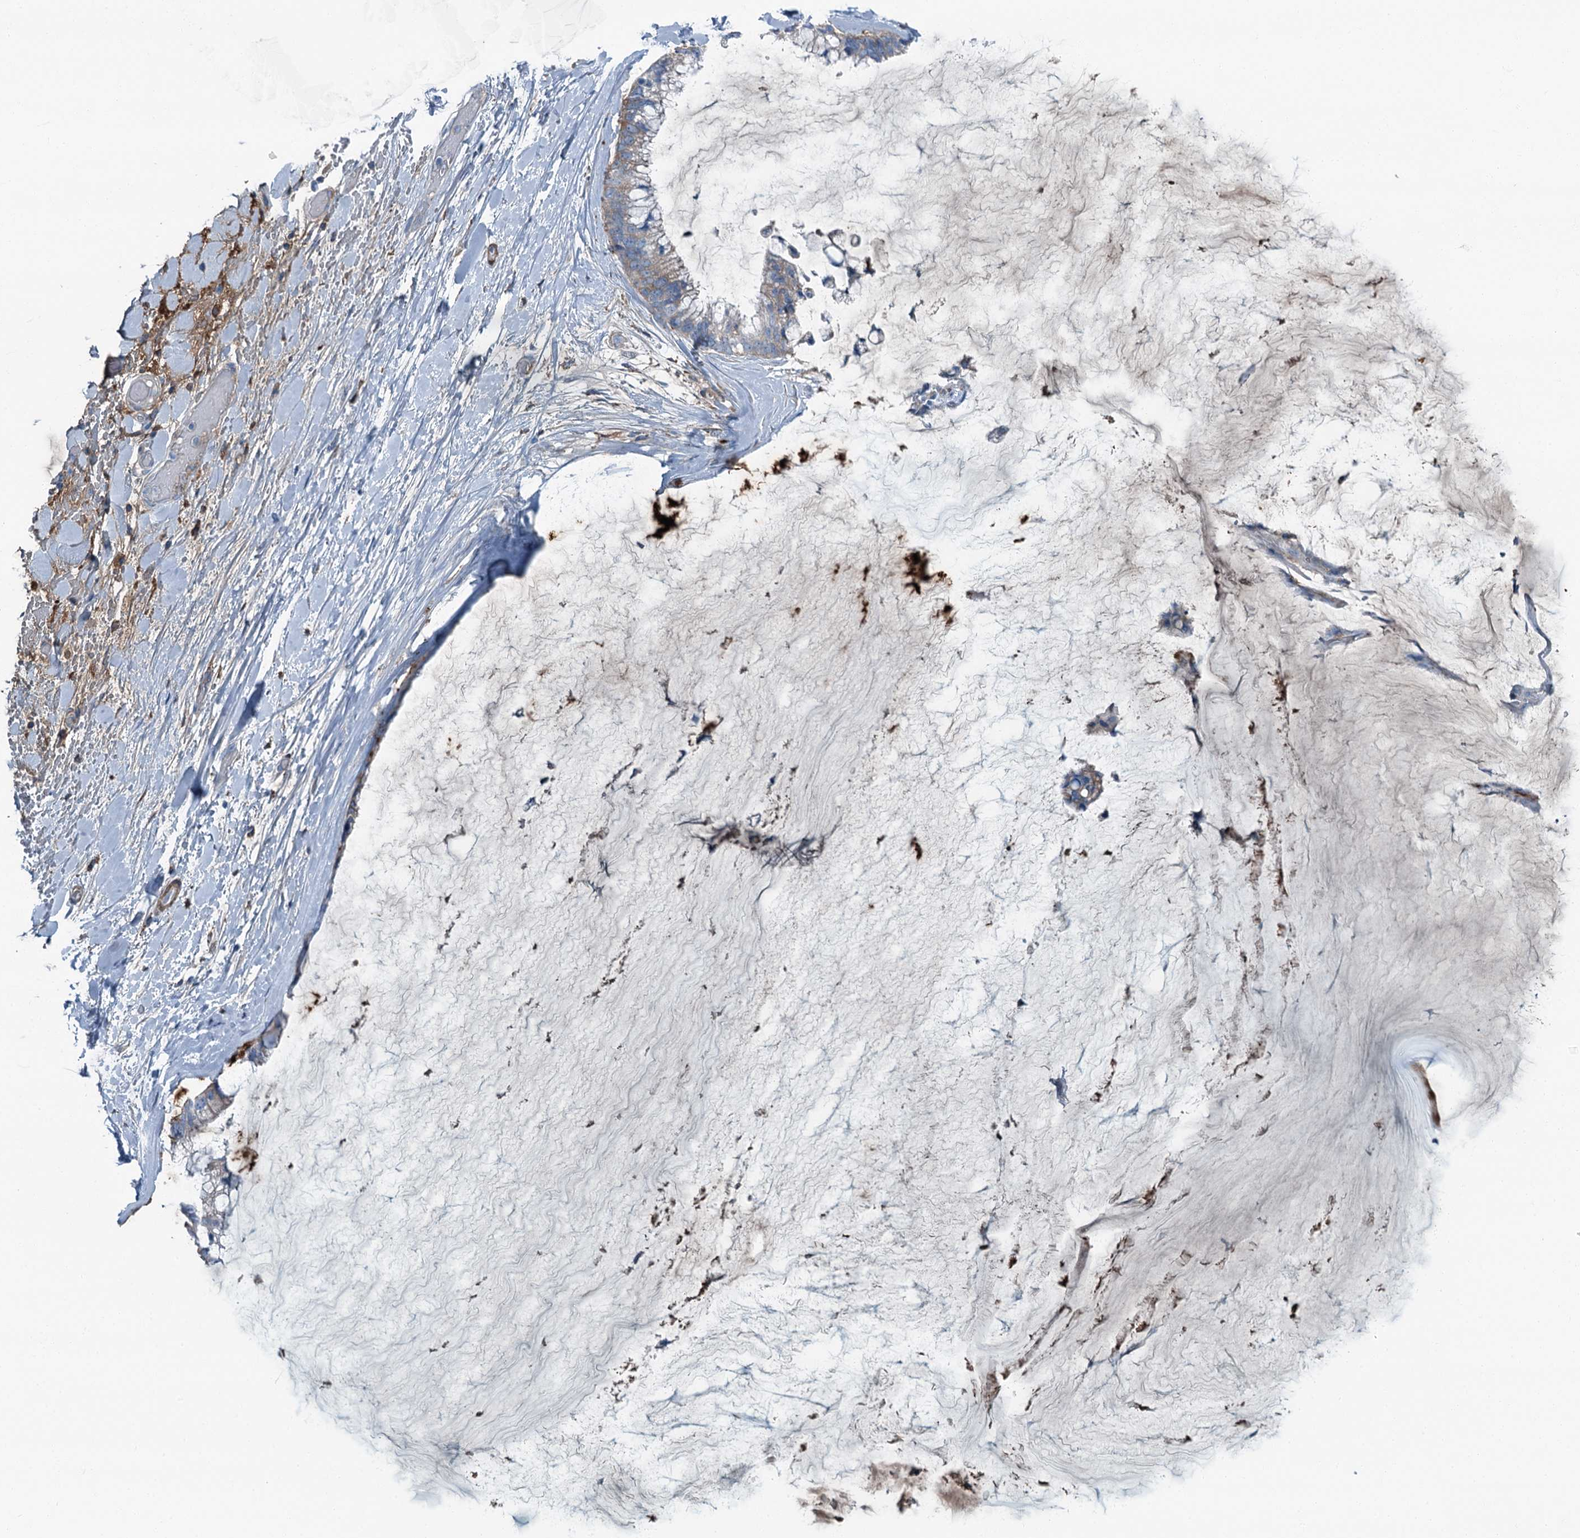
{"staining": {"intensity": "moderate", "quantity": "<25%", "location": "cytoplasmic/membranous"}, "tissue": "ovarian cancer", "cell_type": "Tumor cells", "image_type": "cancer", "snomed": [{"axis": "morphology", "description": "Cystadenocarcinoma, mucinous, NOS"}, {"axis": "topography", "description": "Ovary"}], "caption": "Tumor cells demonstrate low levels of moderate cytoplasmic/membranous expression in approximately <25% of cells in mucinous cystadenocarcinoma (ovarian).", "gene": "AXL", "patient": {"sex": "female", "age": 39}}